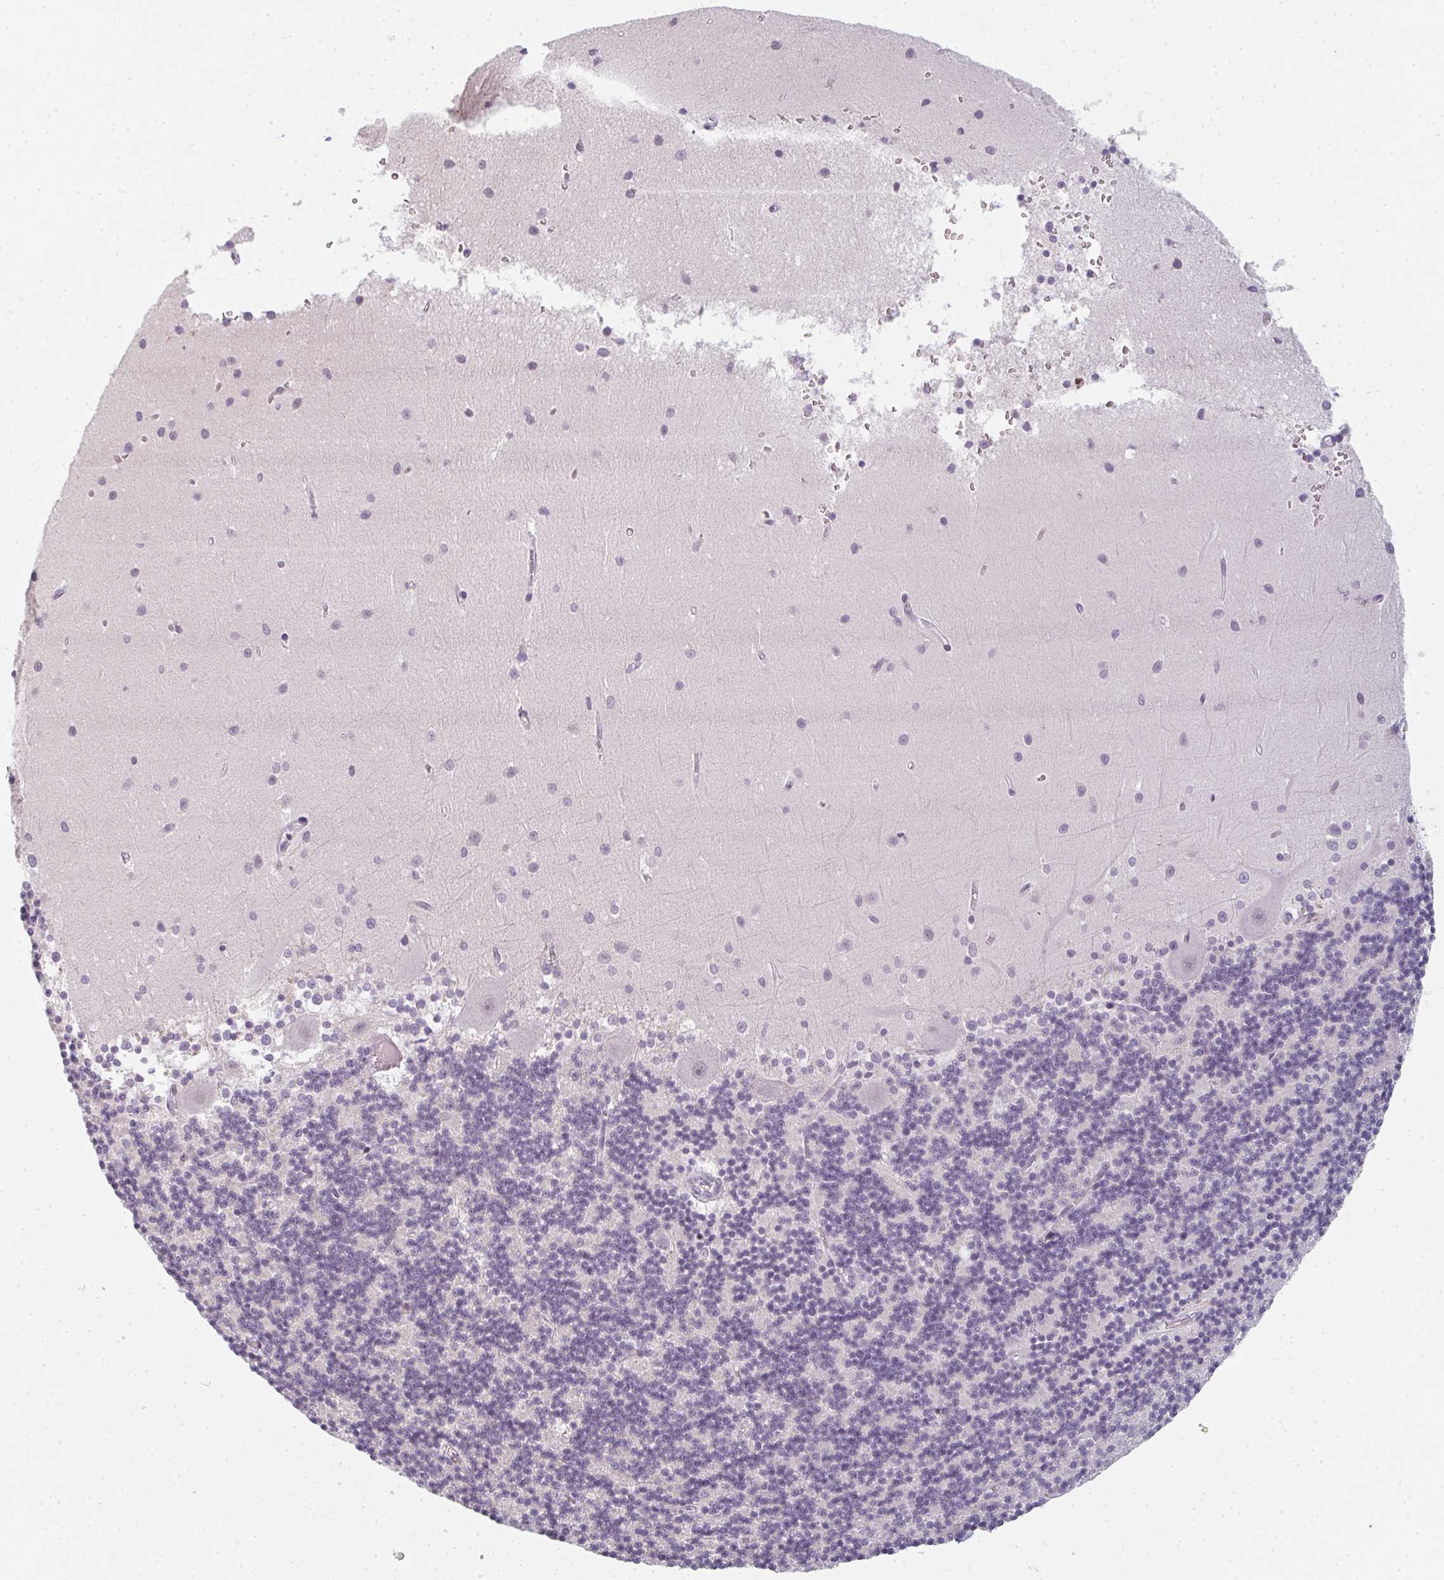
{"staining": {"intensity": "negative", "quantity": "none", "location": "none"}, "tissue": "cerebellum", "cell_type": "Cells in granular layer", "image_type": "normal", "snomed": [{"axis": "morphology", "description": "Normal tissue, NOS"}, {"axis": "topography", "description": "Cerebellum"}], "caption": "Cerebellum stained for a protein using IHC reveals no positivity cells in granular layer.", "gene": "RBBP6", "patient": {"sex": "male", "age": 54}}